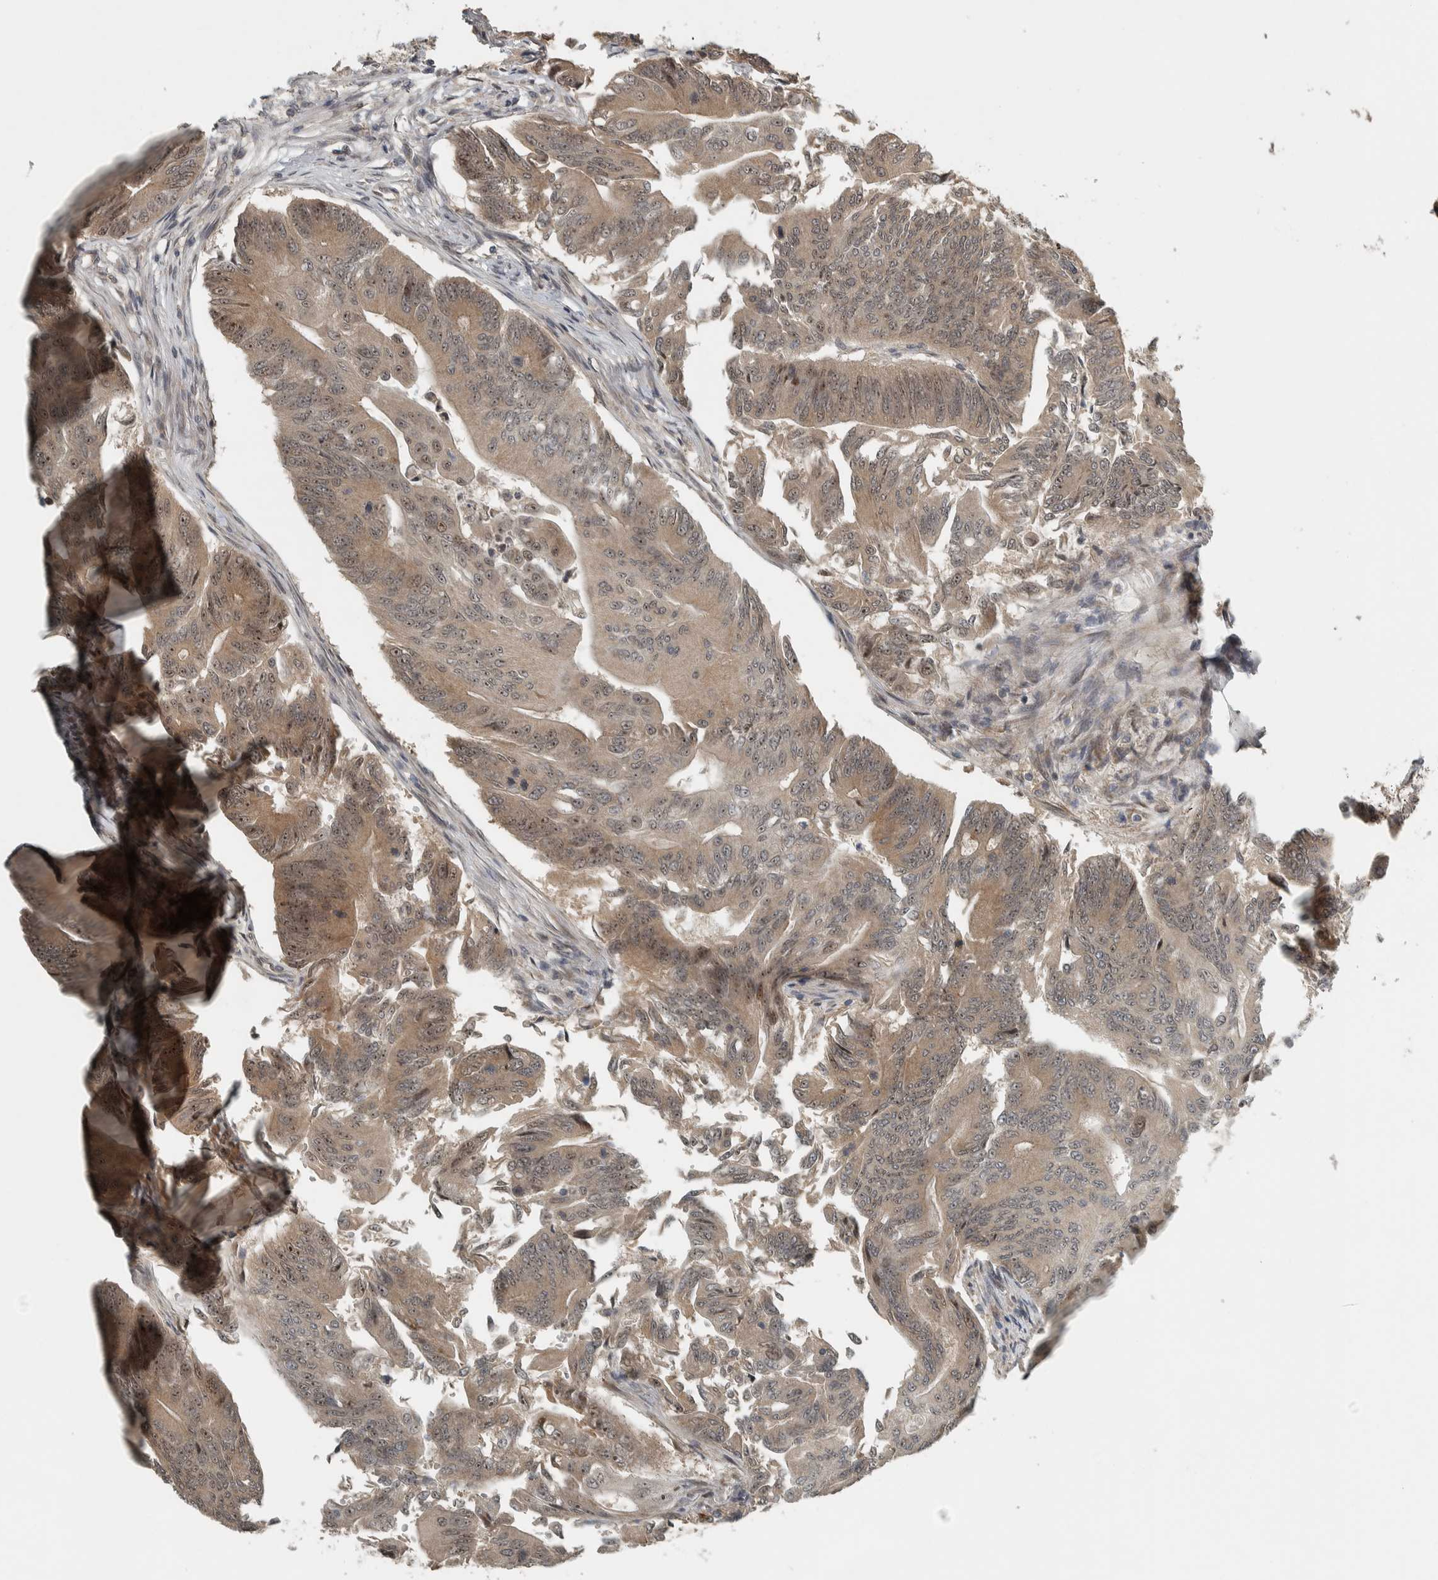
{"staining": {"intensity": "moderate", "quantity": ">75%", "location": "cytoplasmic/membranous,nuclear"}, "tissue": "colorectal cancer", "cell_type": "Tumor cells", "image_type": "cancer", "snomed": [{"axis": "morphology", "description": "Adenoma, NOS"}, {"axis": "morphology", "description": "Adenocarcinoma, NOS"}, {"axis": "topography", "description": "Colon"}], "caption": "Protein expression analysis of human colorectal adenocarcinoma reveals moderate cytoplasmic/membranous and nuclear staining in about >75% of tumor cells. (IHC, brightfield microscopy, high magnification).", "gene": "XPO5", "patient": {"sex": "male", "age": 79}}